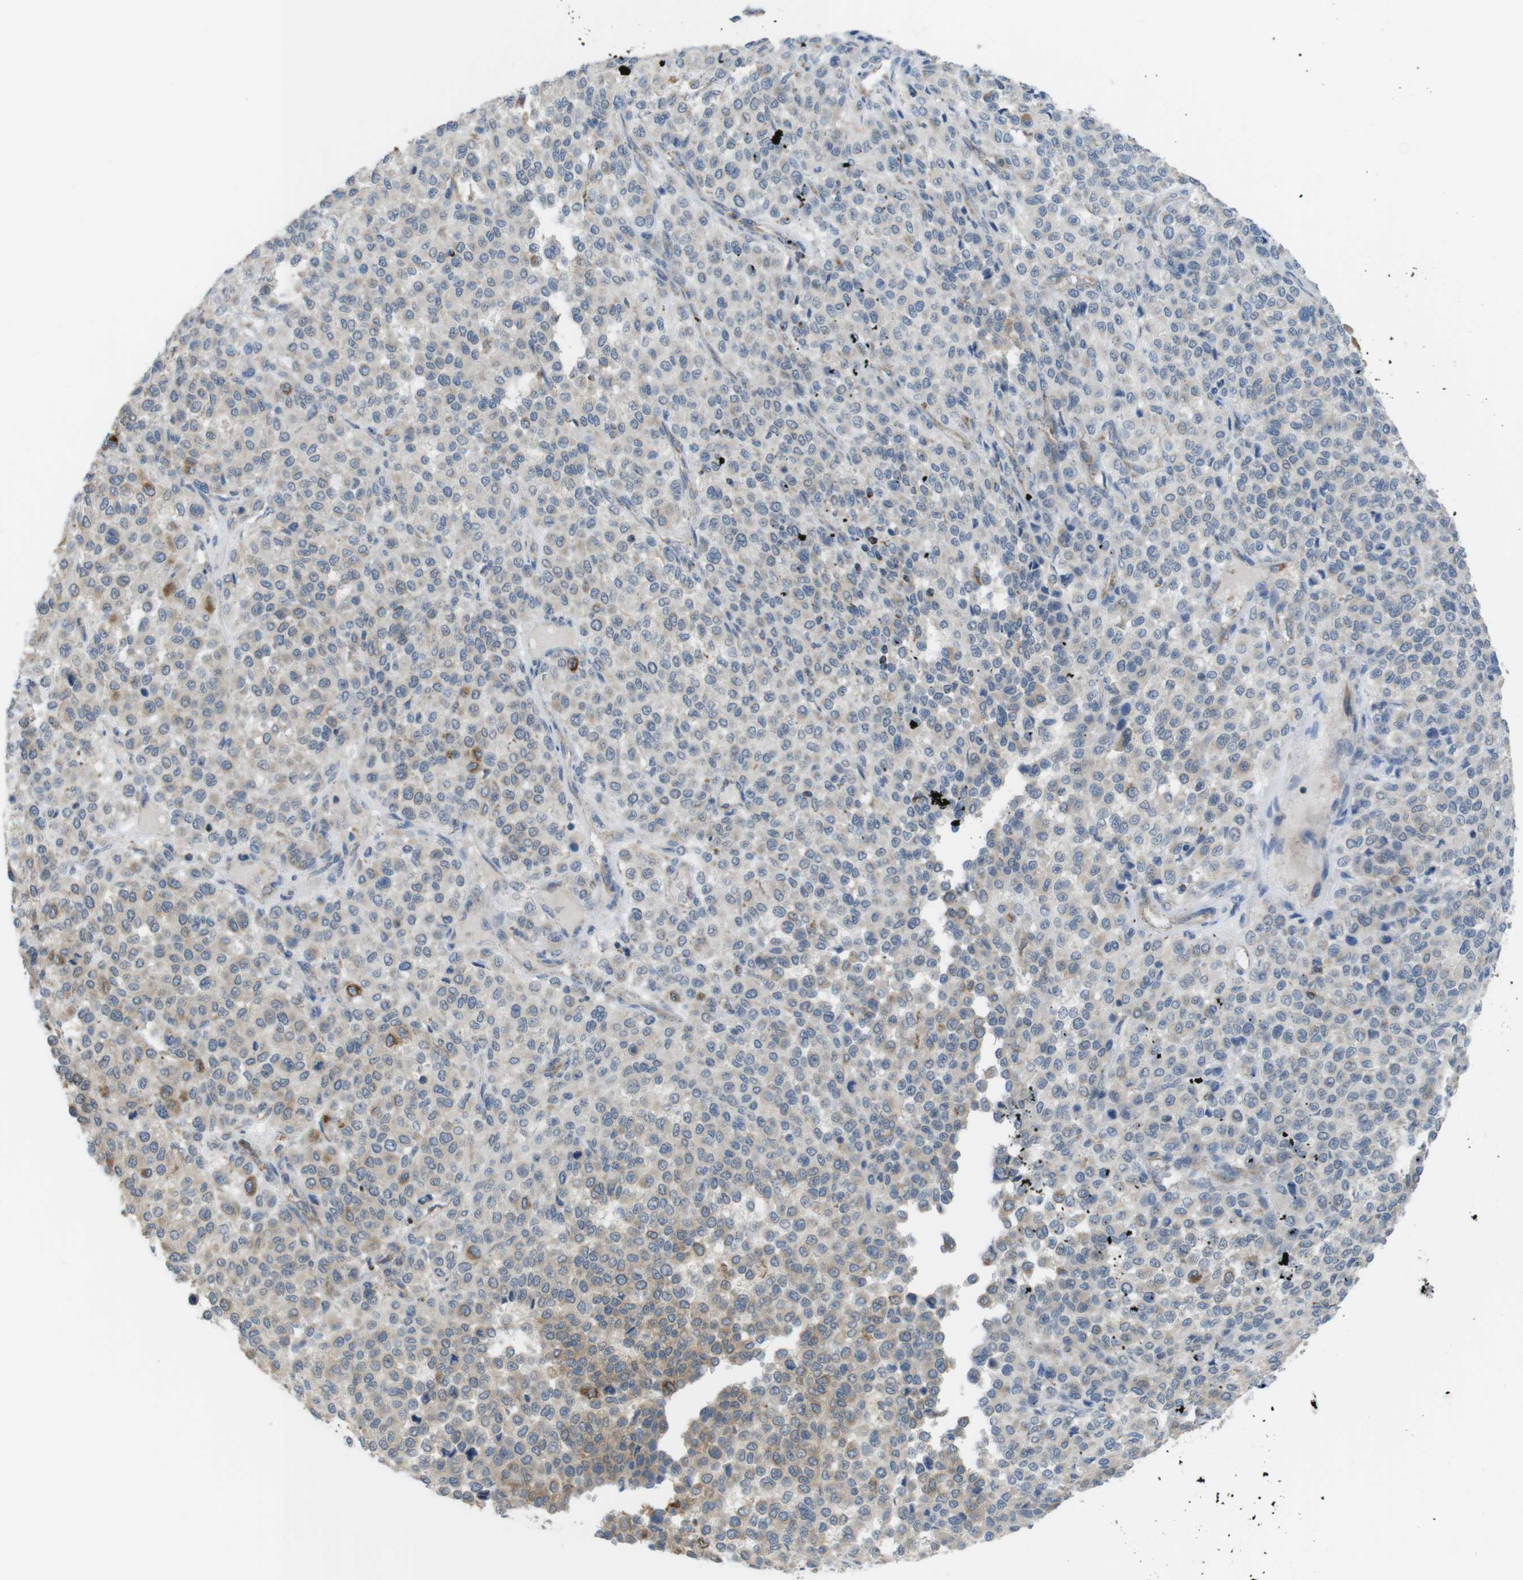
{"staining": {"intensity": "weak", "quantity": "<25%", "location": "cytoplasmic/membranous"}, "tissue": "melanoma", "cell_type": "Tumor cells", "image_type": "cancer", "snomed": [{"axis": "morphology", "description": "Malignant melanoma, Metastatic site"}, {"axis": "topography", "description": "Pancreas"}], "caption": "This is a histopathology image of immunohistochemistry staining of malignant melanoma (metastatic site), which shows no staining in tumor cells.", "gene": "GRIK2", "patient": {"sex": "female", "age": 30}}